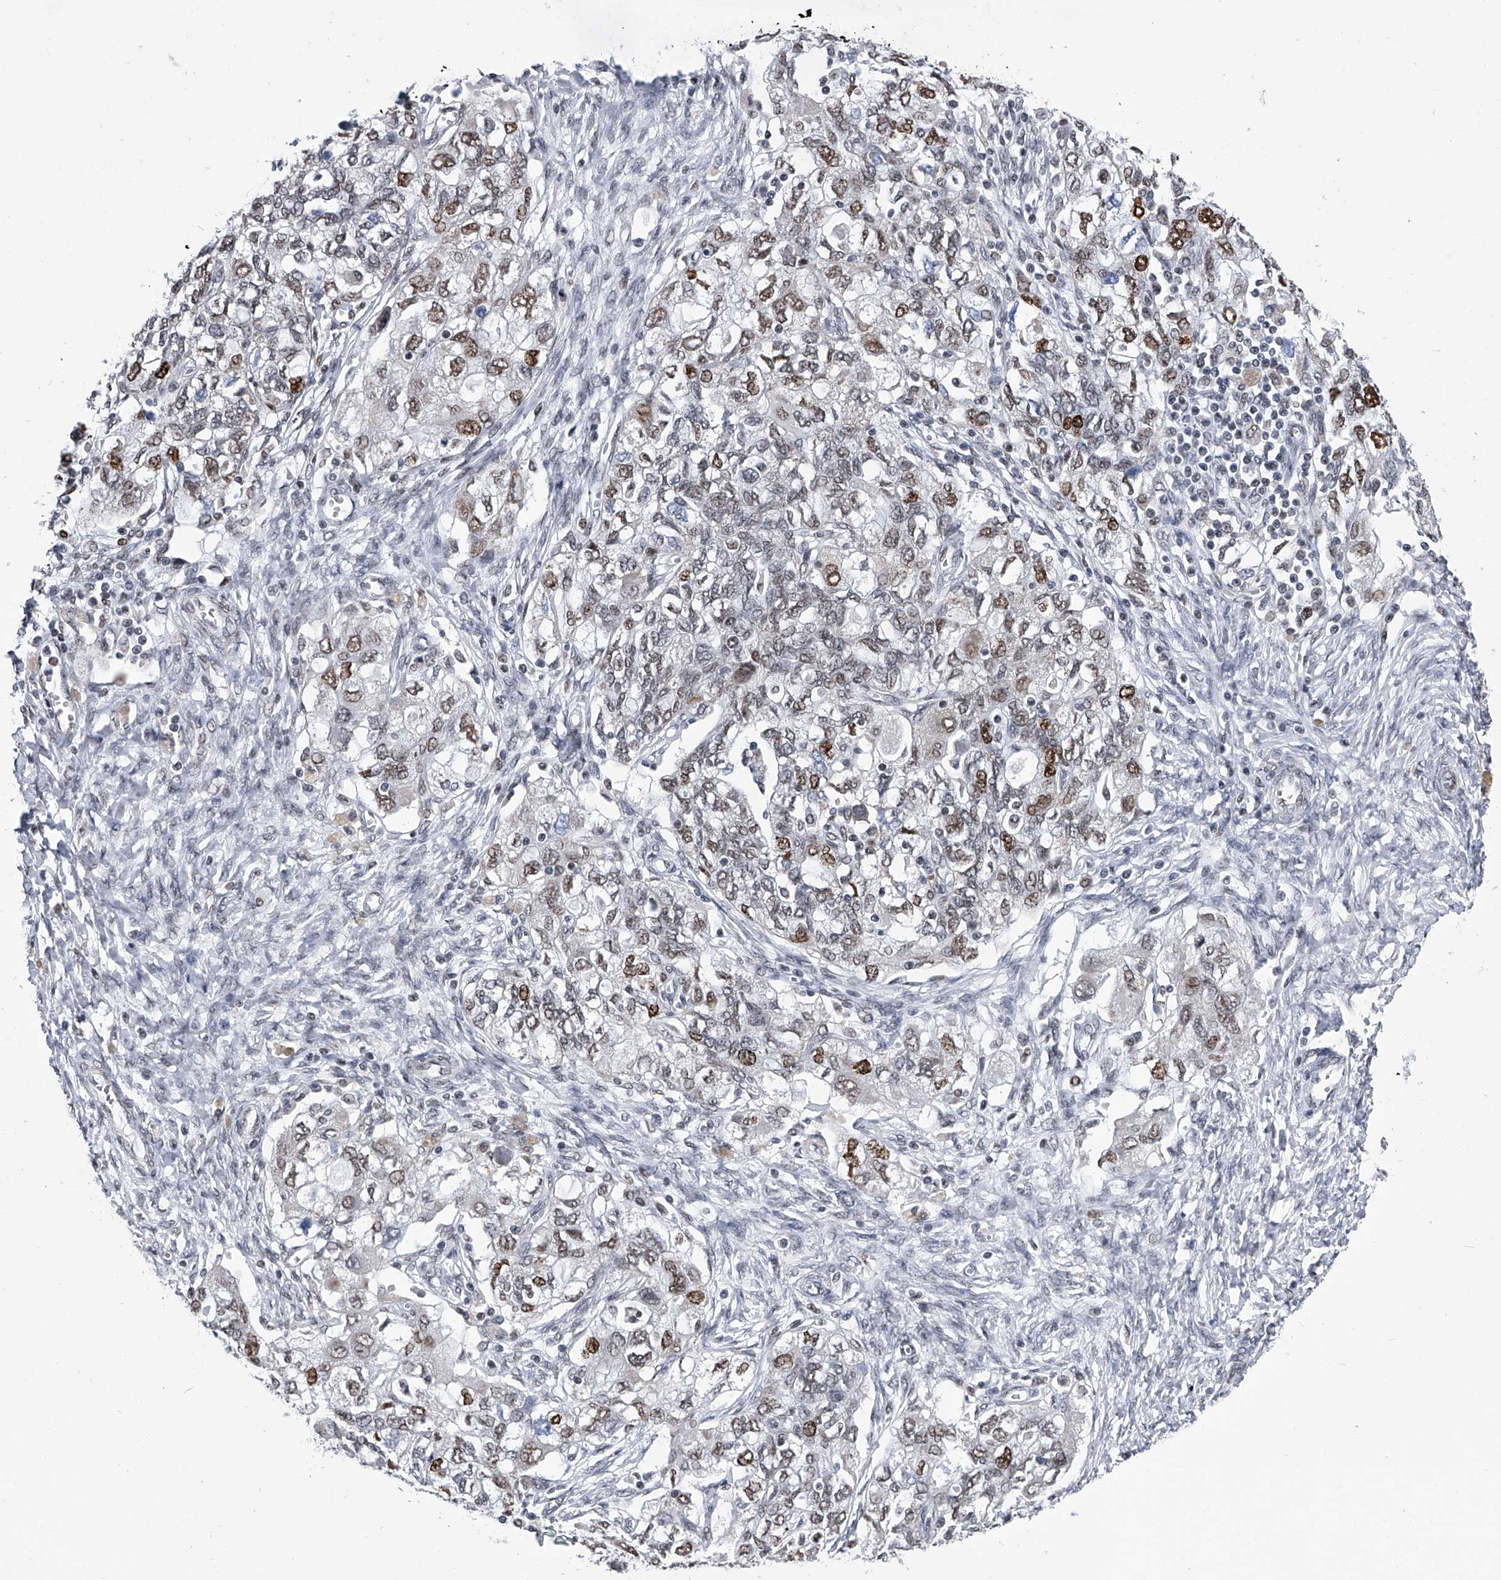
{"staining": {"intensity": "moderate", "quantity": ">75%", "location": "nuclear"}, "tissue": "ovarian cancer", "cell_type": "Tumor cells", "image_type": "cancer", "snomed": [{"axis": "morphology", "description": "Carcinoma, NOS"}, {"axis": "morphology", "description": "Cystadenocarcinoma, serous, NOS"}, {"axis": "topography", "description": "Ovary"}], "caption": "Protein staining of carcinoma (ovarian) tissue displays moderate nuclear positivity in about >75% of tumor cells.", "gene": "SIM2", "patient": {"sex": "female", "age": 69}}